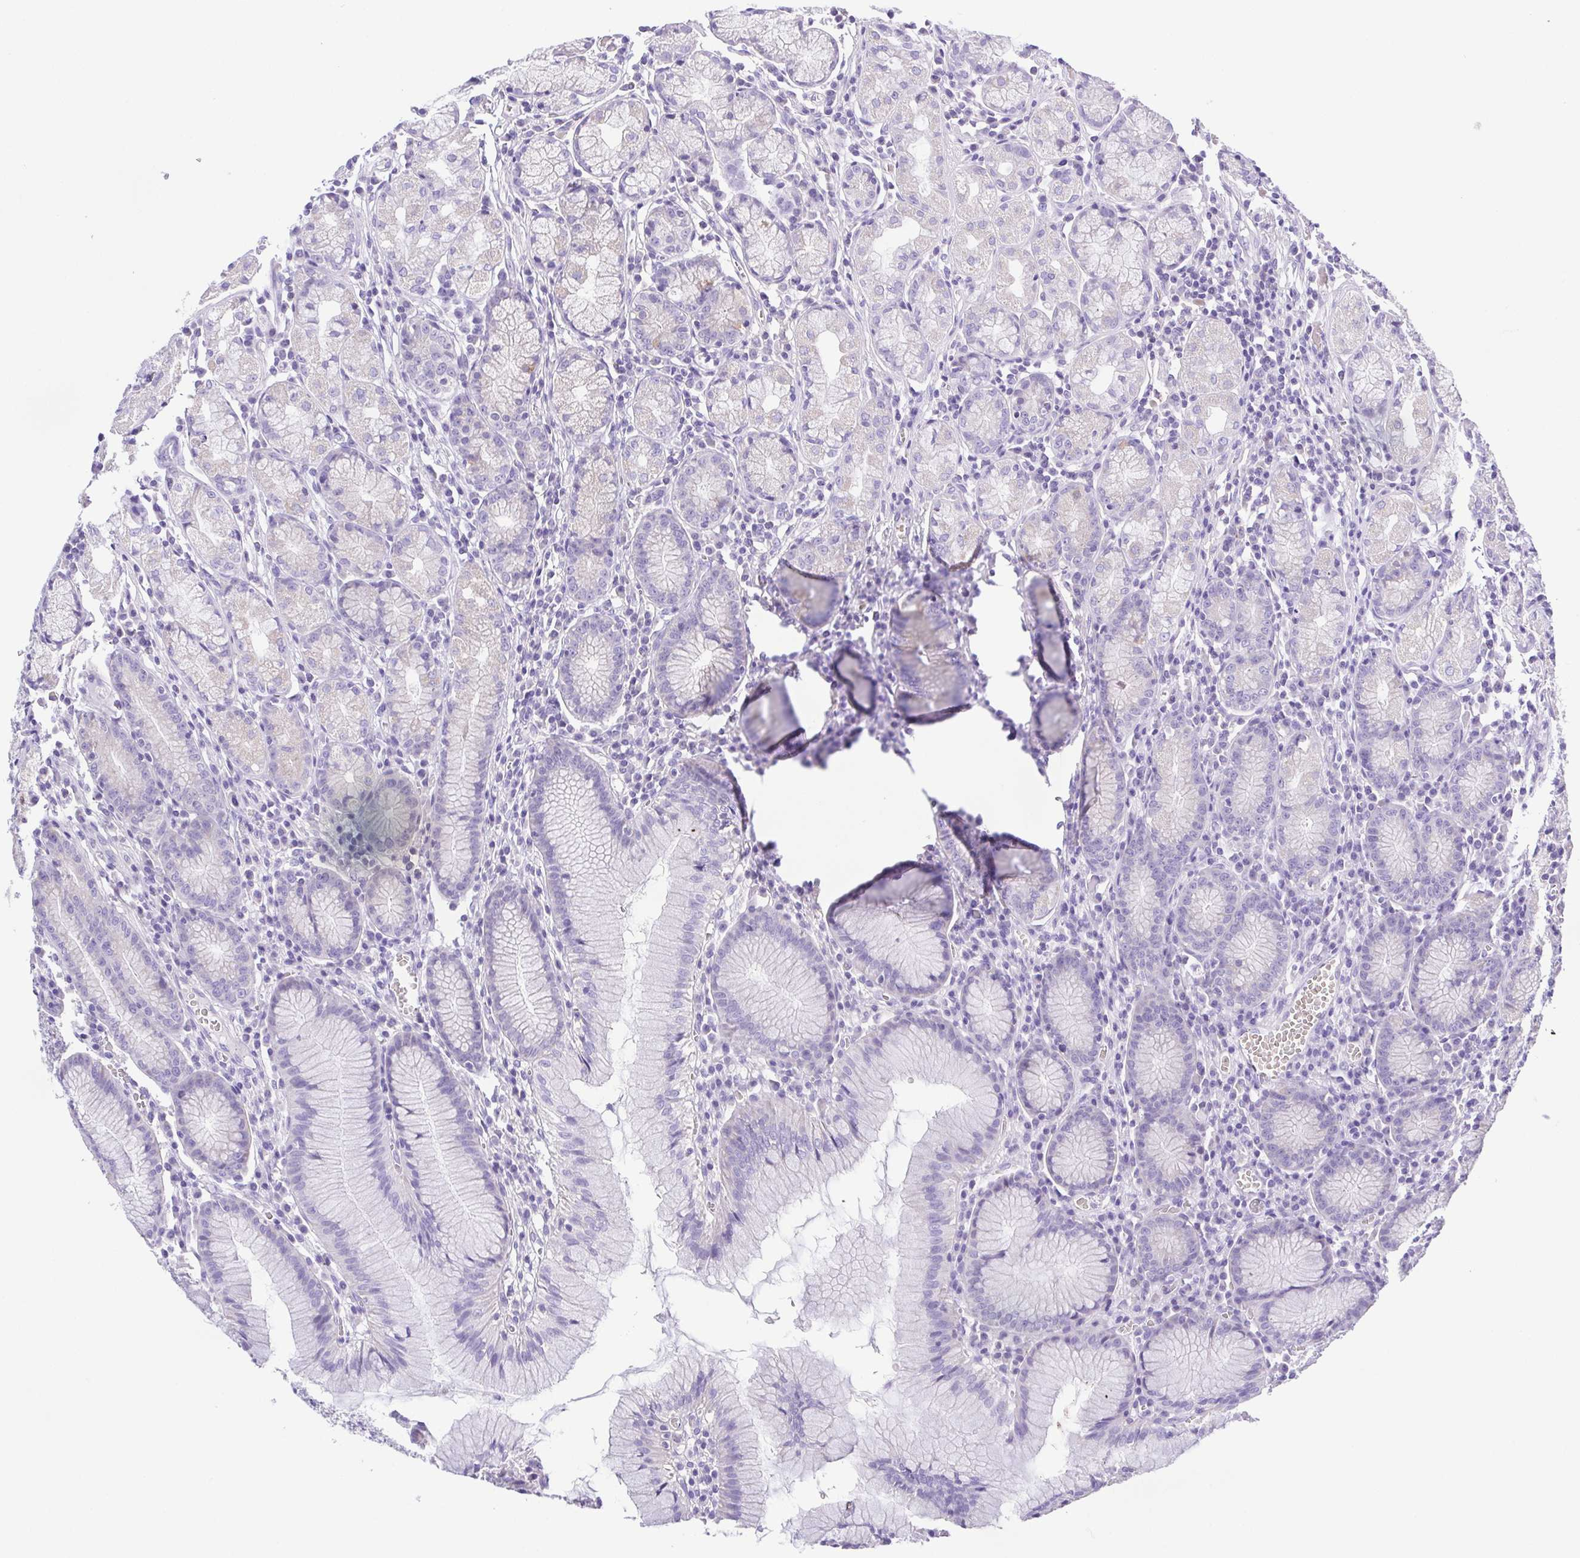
{"staining": {"intensity": "weak", "quantity": "<25%", "location": "cytoplasmic/membranous"}, "tissue": "stomach", "cell_type": "Glandular cells", "image_type": "normal", "snomed": [{"axis": "morphology", "description": "Normal tissue, NOS"}, {"axis": "topography", "description": "Stomach"}], "caption": "This is a image of IHC staining of unremarkable stomach, which shows no staining in glandular cells.", "gene": "CD72", "patient": {"sex": "male", "age": 55}}